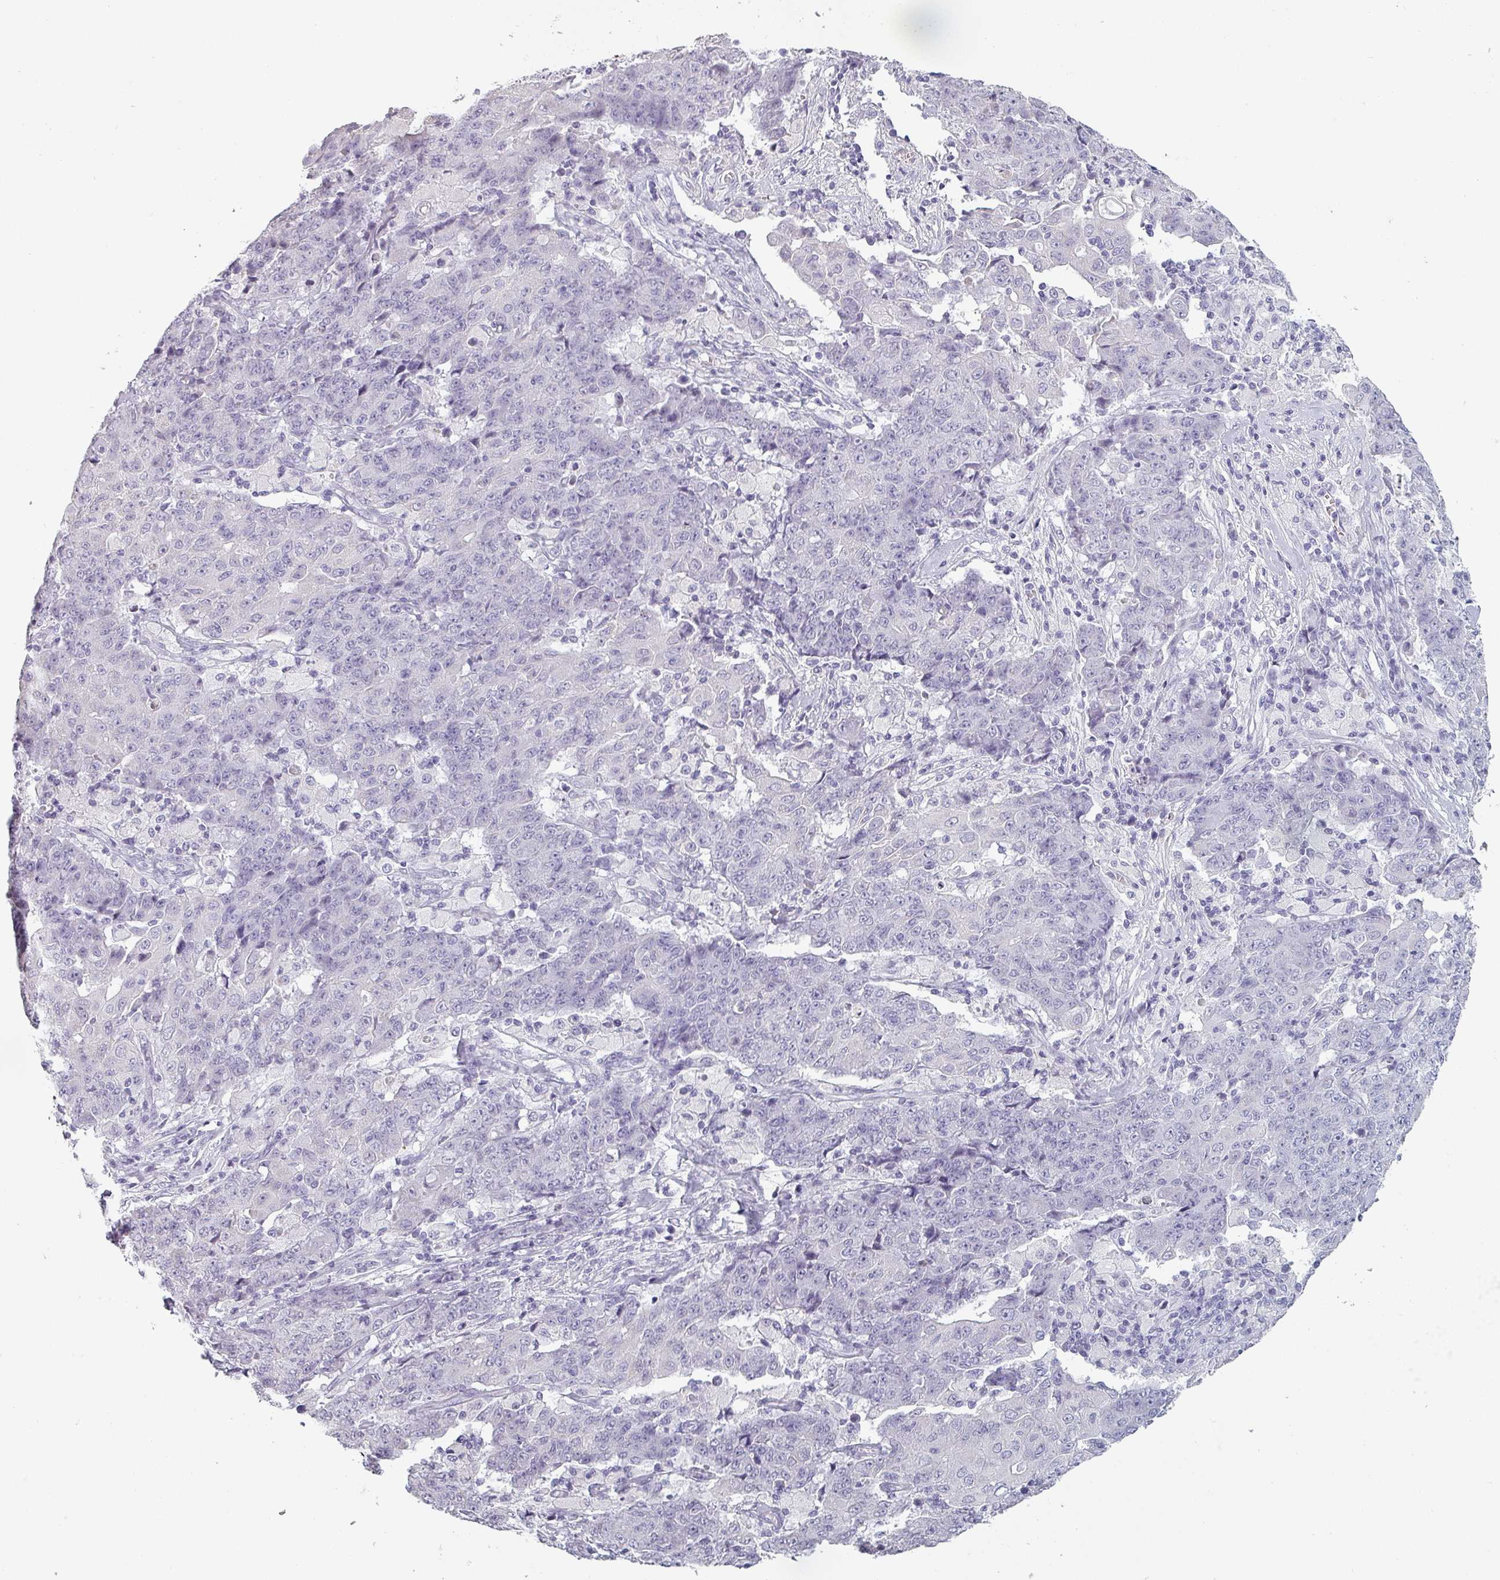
{"staining": {"intensity": "negative", "quantity": "none", "location": "none"}, "tissue": "ovarian cancer", "cell_type": "Tumor cells", "image_type": "cancer", "snomed": [{"axis": "morphology", "description": "Carcinoma, endometroid"}, {"axis": "topography", "description": "Ovary"}], "caption": "Immunohistochemical staining of human ovarian cancer shows no significant staining in tumor cells.", "gene": "SFTPA1", "patient": {"sex": "female", "age": 42}}